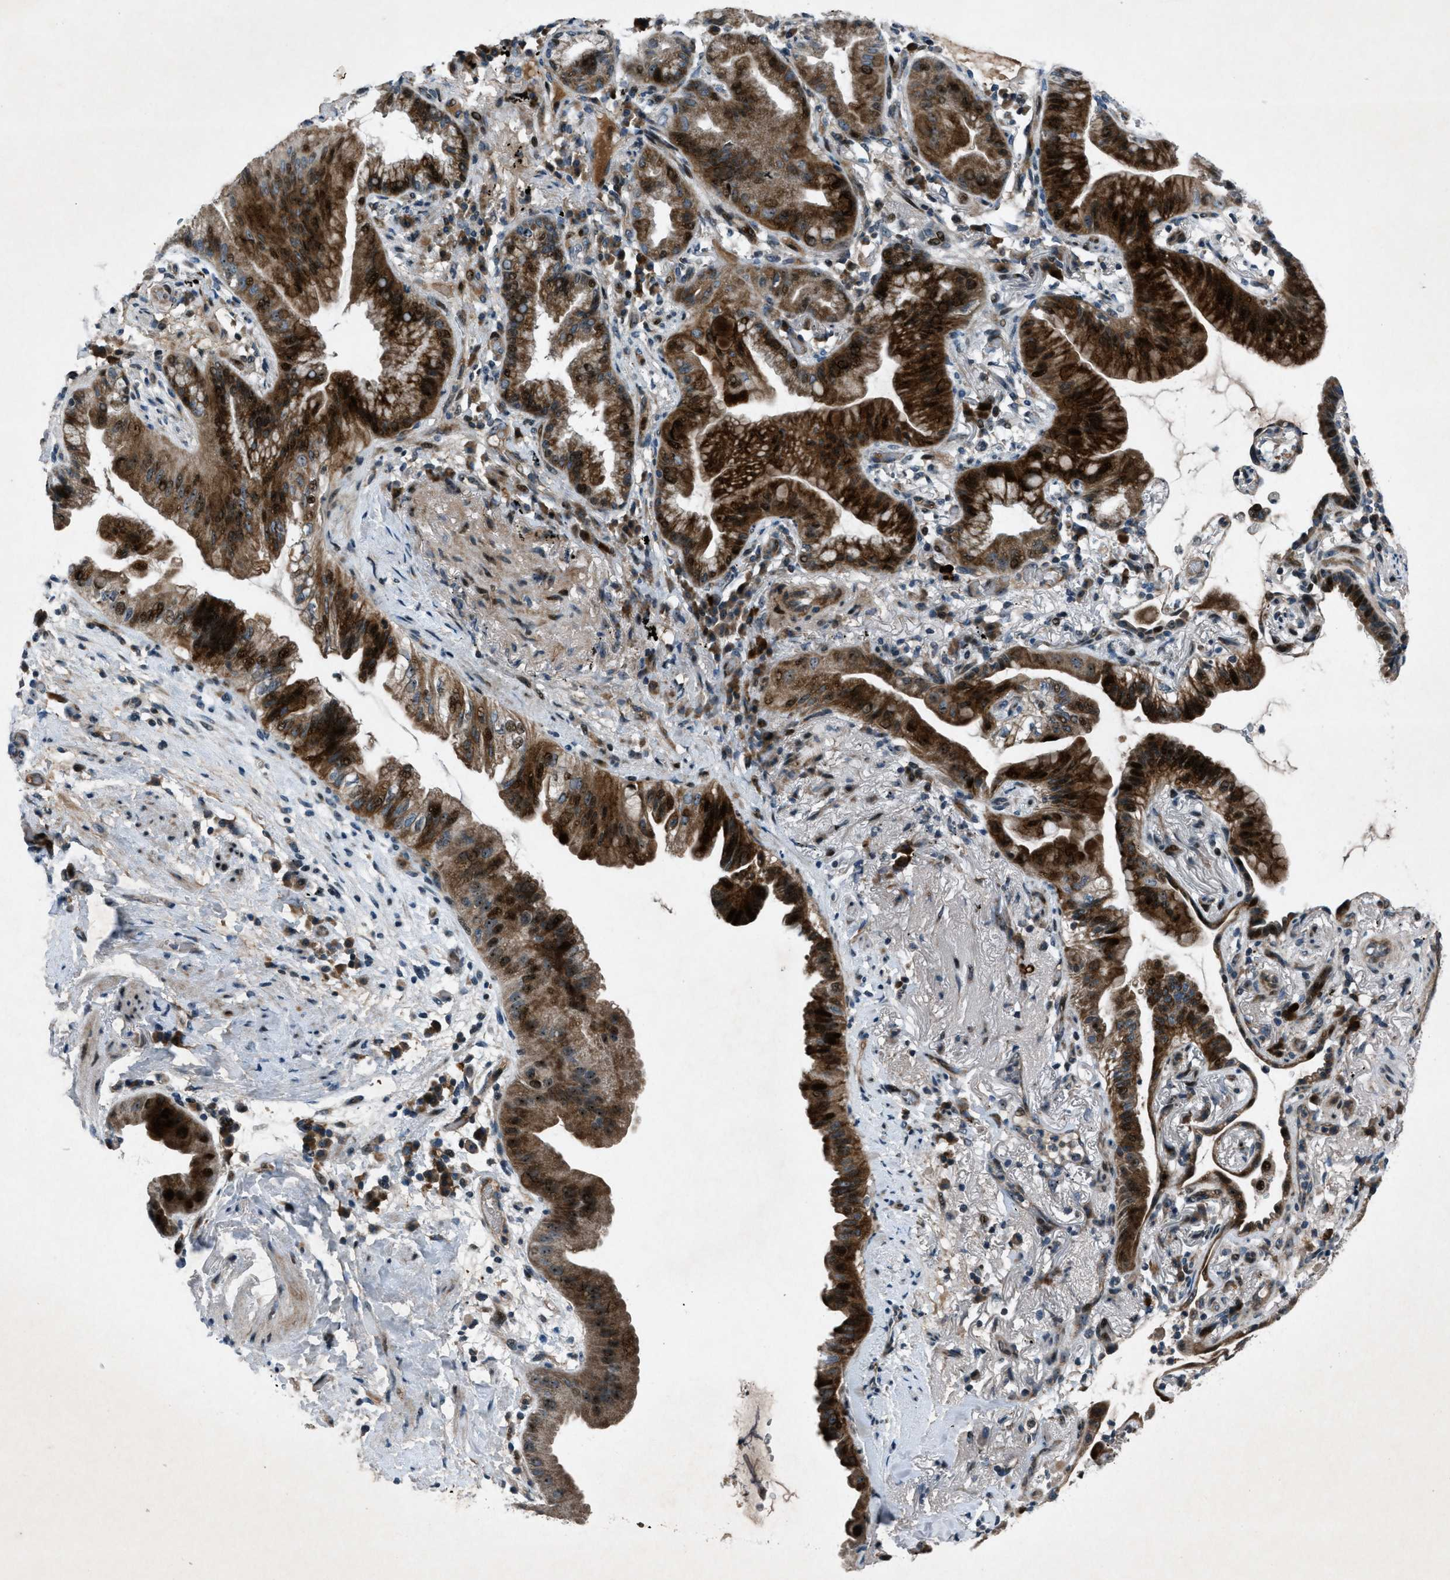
{"staining": {"intensity": "strong", "quantity": ">75%", "location": "cytoplasmic/membranous"}, "tissue": "lung cancer", "cell_type": "Tumor cells", "image_type": "cancer", "snomed": [{"axis": "morphology", "description": "Normal tissue, NOS"}, {"axis": "morphology", "description": "Adenocarcinoma, NOS"}, {"axis": "topography", "description": "Bronchus"}, {"axis": "topography", "description": "Lung"}], "caption": "High-magnification brightfield microscopy of lung adenocarcinoma stained with DAB (brown) and counterstained with hematoxylin (blue). tumor cells exhibit strong cytoplasmic/membranous expression is appreciated in about>75% of cells.", "gene": "CLEC2D", "patient": {"sex": "female", "age": 70}}